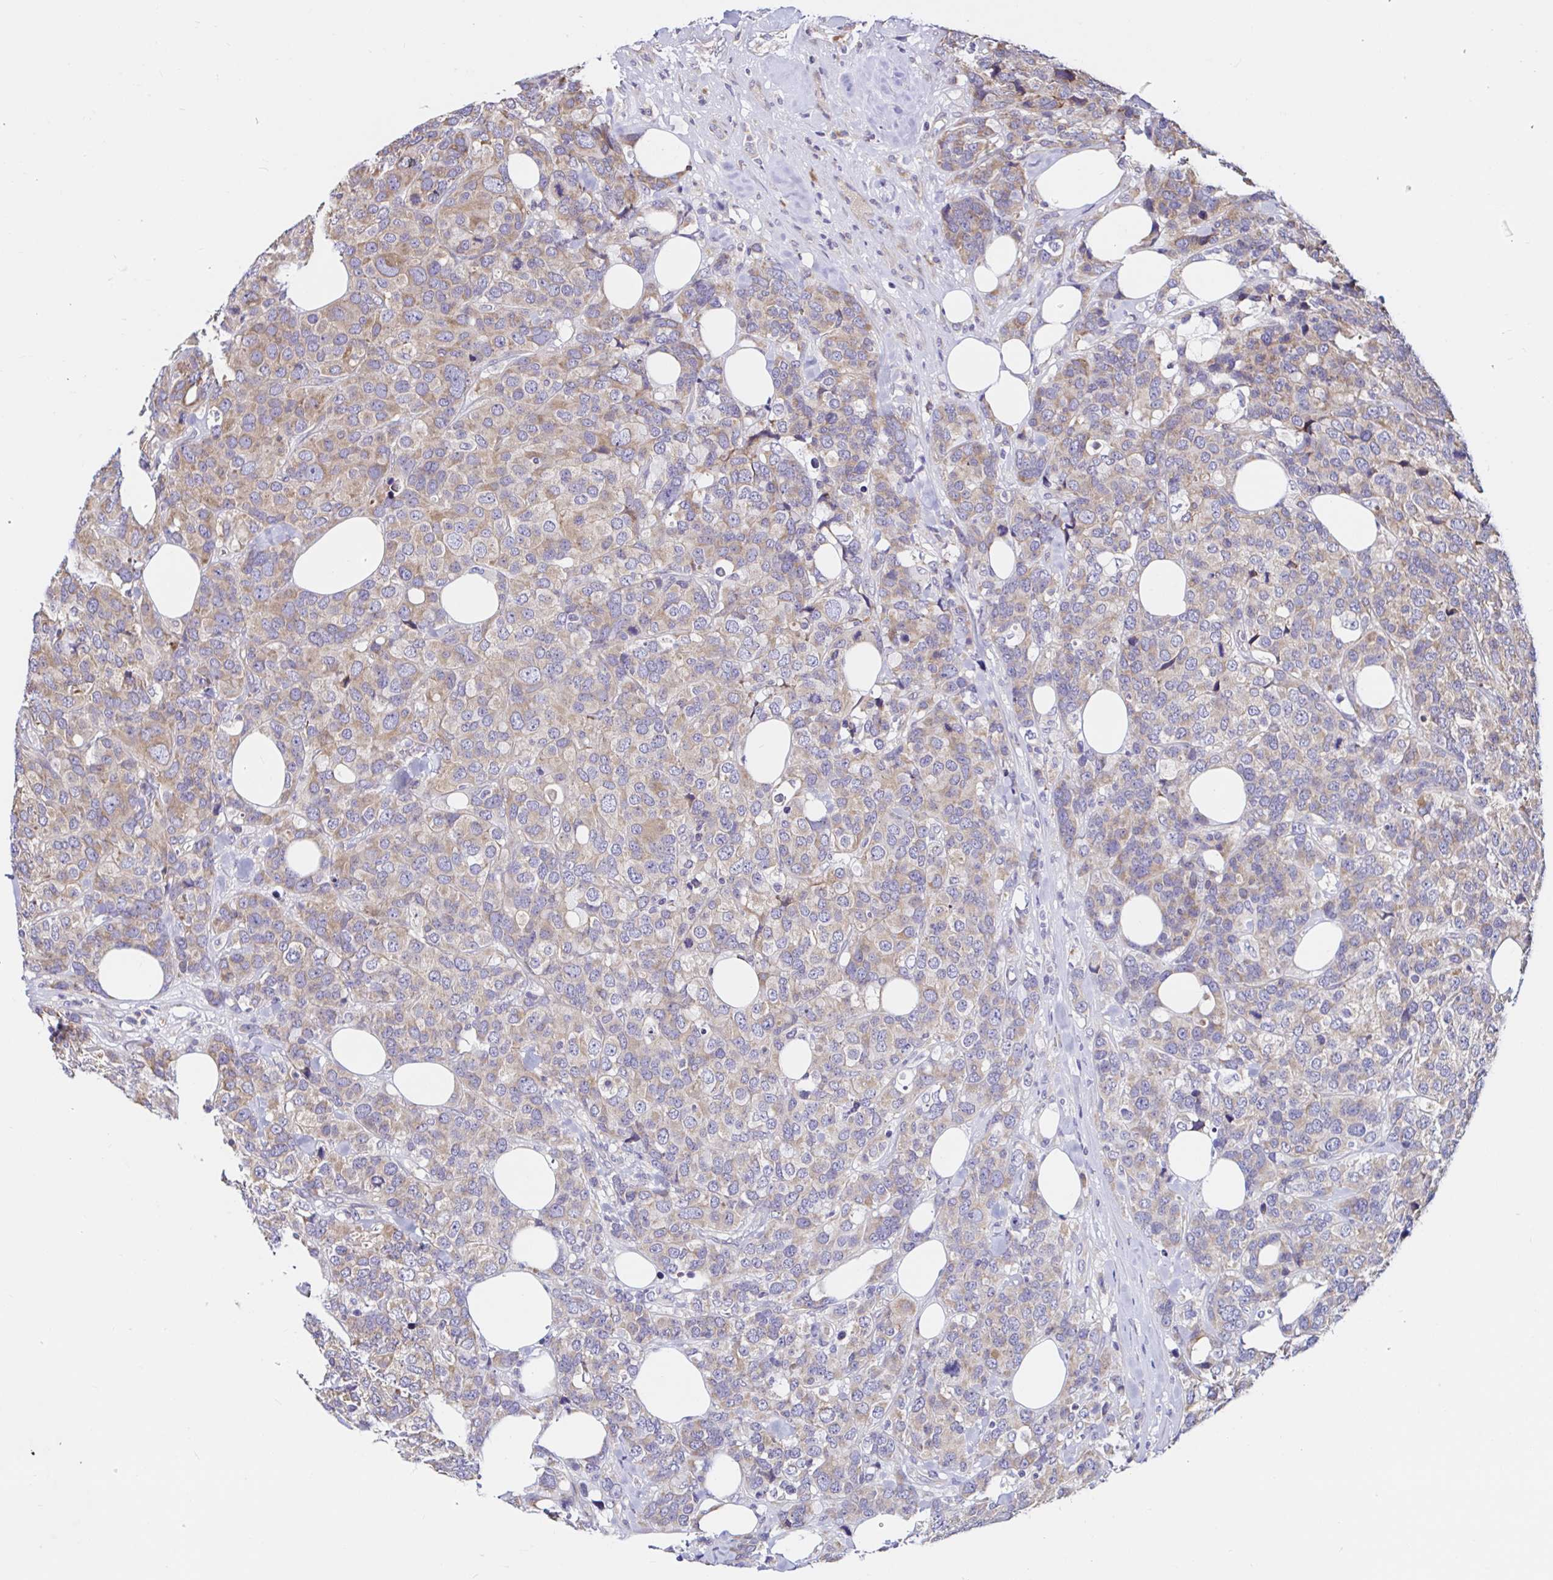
{"staining": {"intensity": "moderate", "quantity": ">75%", "location": "cytoplasmic/membranous"}, "tissue": "breast cancer", "cell_type": "Tumor cells", "image_type": "cancer", "snomed": [{"axis": "morphology", "description": "Lobular carcinoma"}, {"axis": "topography", "description": "Breast"}], "caption": "Immunohistochemical staining of human lobular carcinoma (breast) displays moderate cytoplasmic/membranous protein staining in about >75% of tumor cells.", "gene": "VSIG2", "patient": {"sex": "female", "age": 59}}